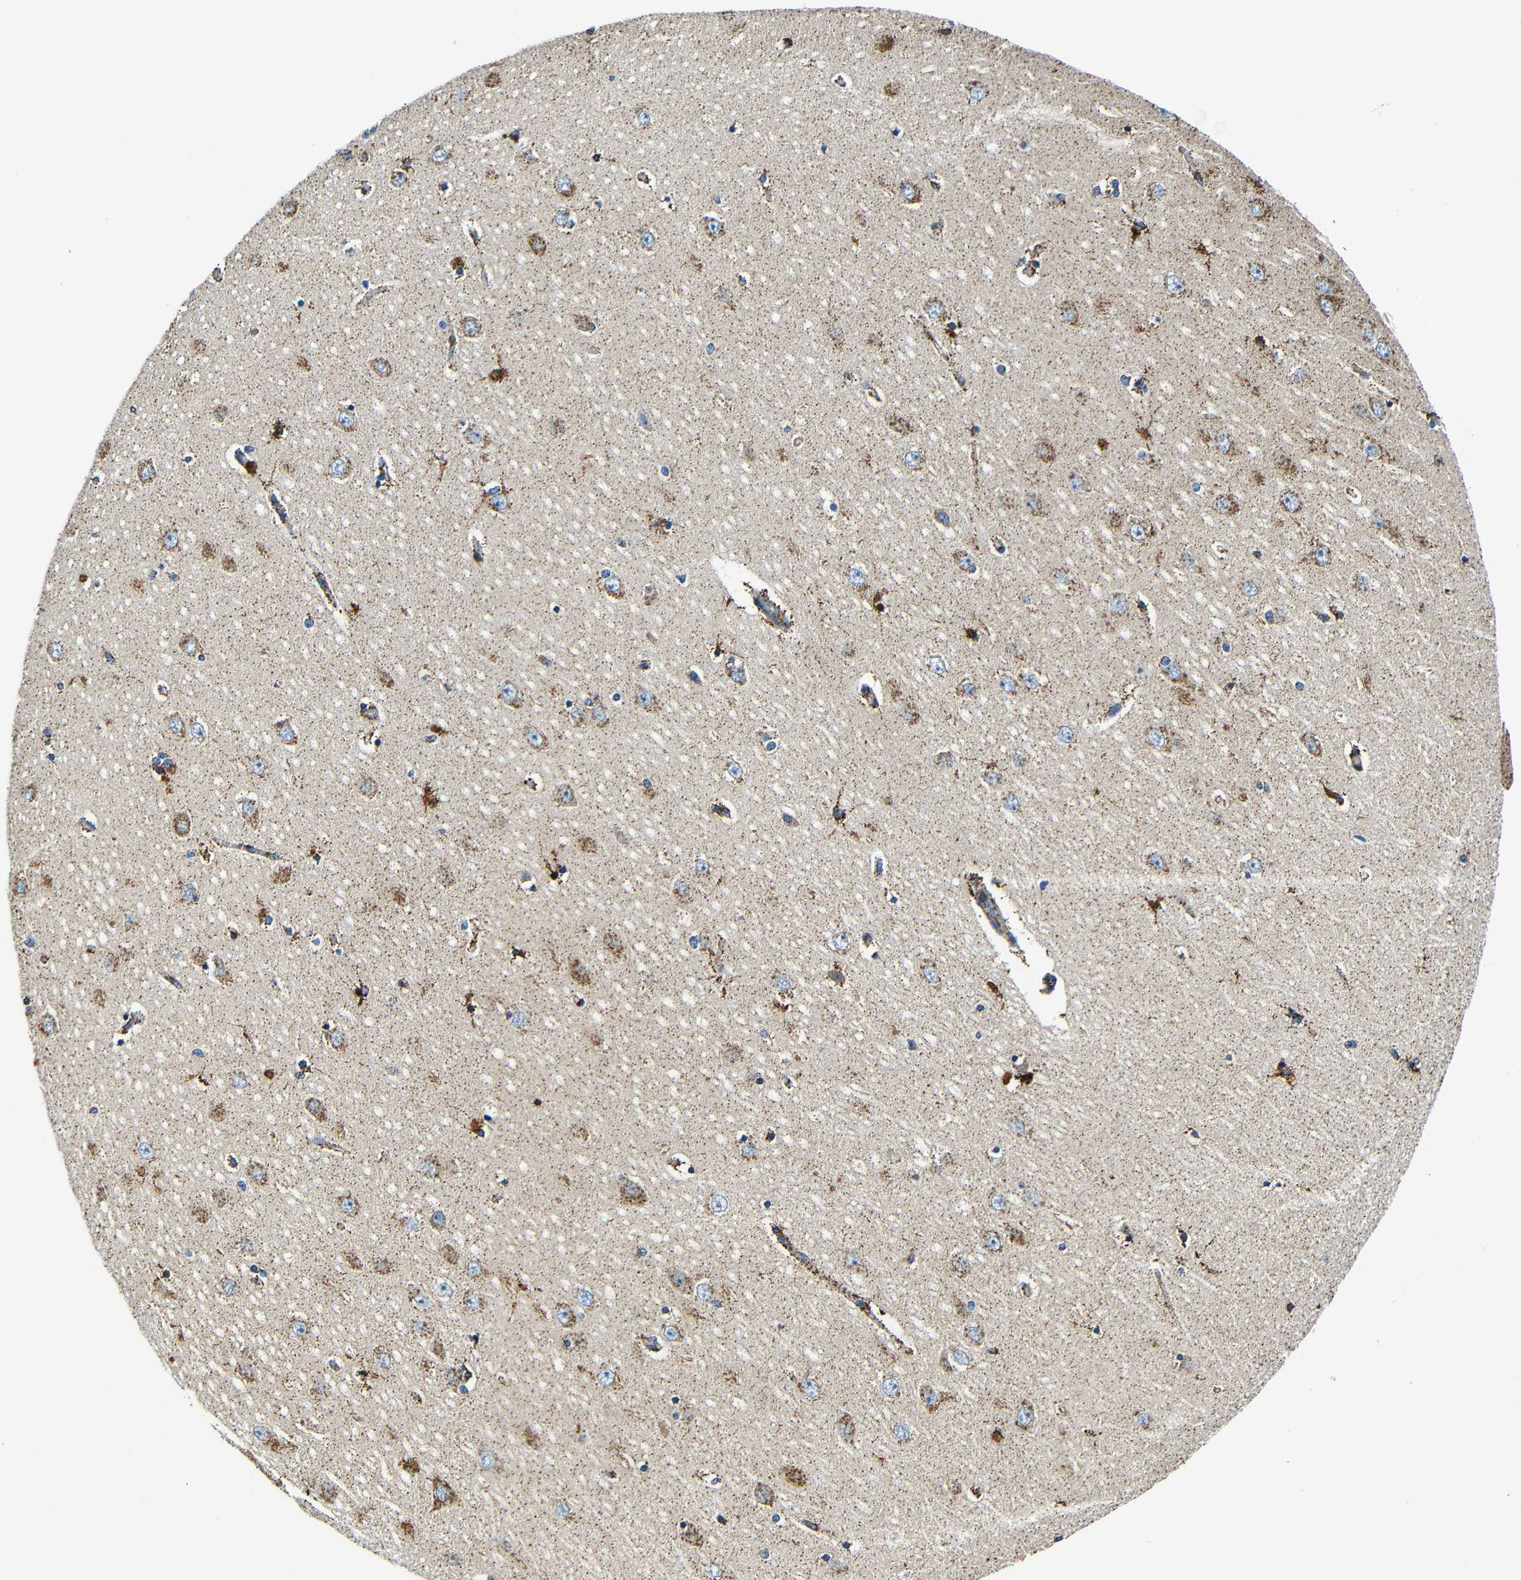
{"staining": {"intensity": "moderate", "quantity": "<25%", "location": "cytoplasmic/membranous"}, "tissue": "hippocampus", "cell_type": "Glial cells", "image_type": "normal", "snomed": [{"axis": "morphology", "description": "Normal tissue, NOS"}, {"axis": "topography", "description": "Hippocampus"}], "caption": "The immunohistochemical stain labels moderate cytoplasmic/membranous expression in glial cells of unremarkable hippocampus.", "gene": "GALNT18", "patient": {"sex": "female", "age": 54}}